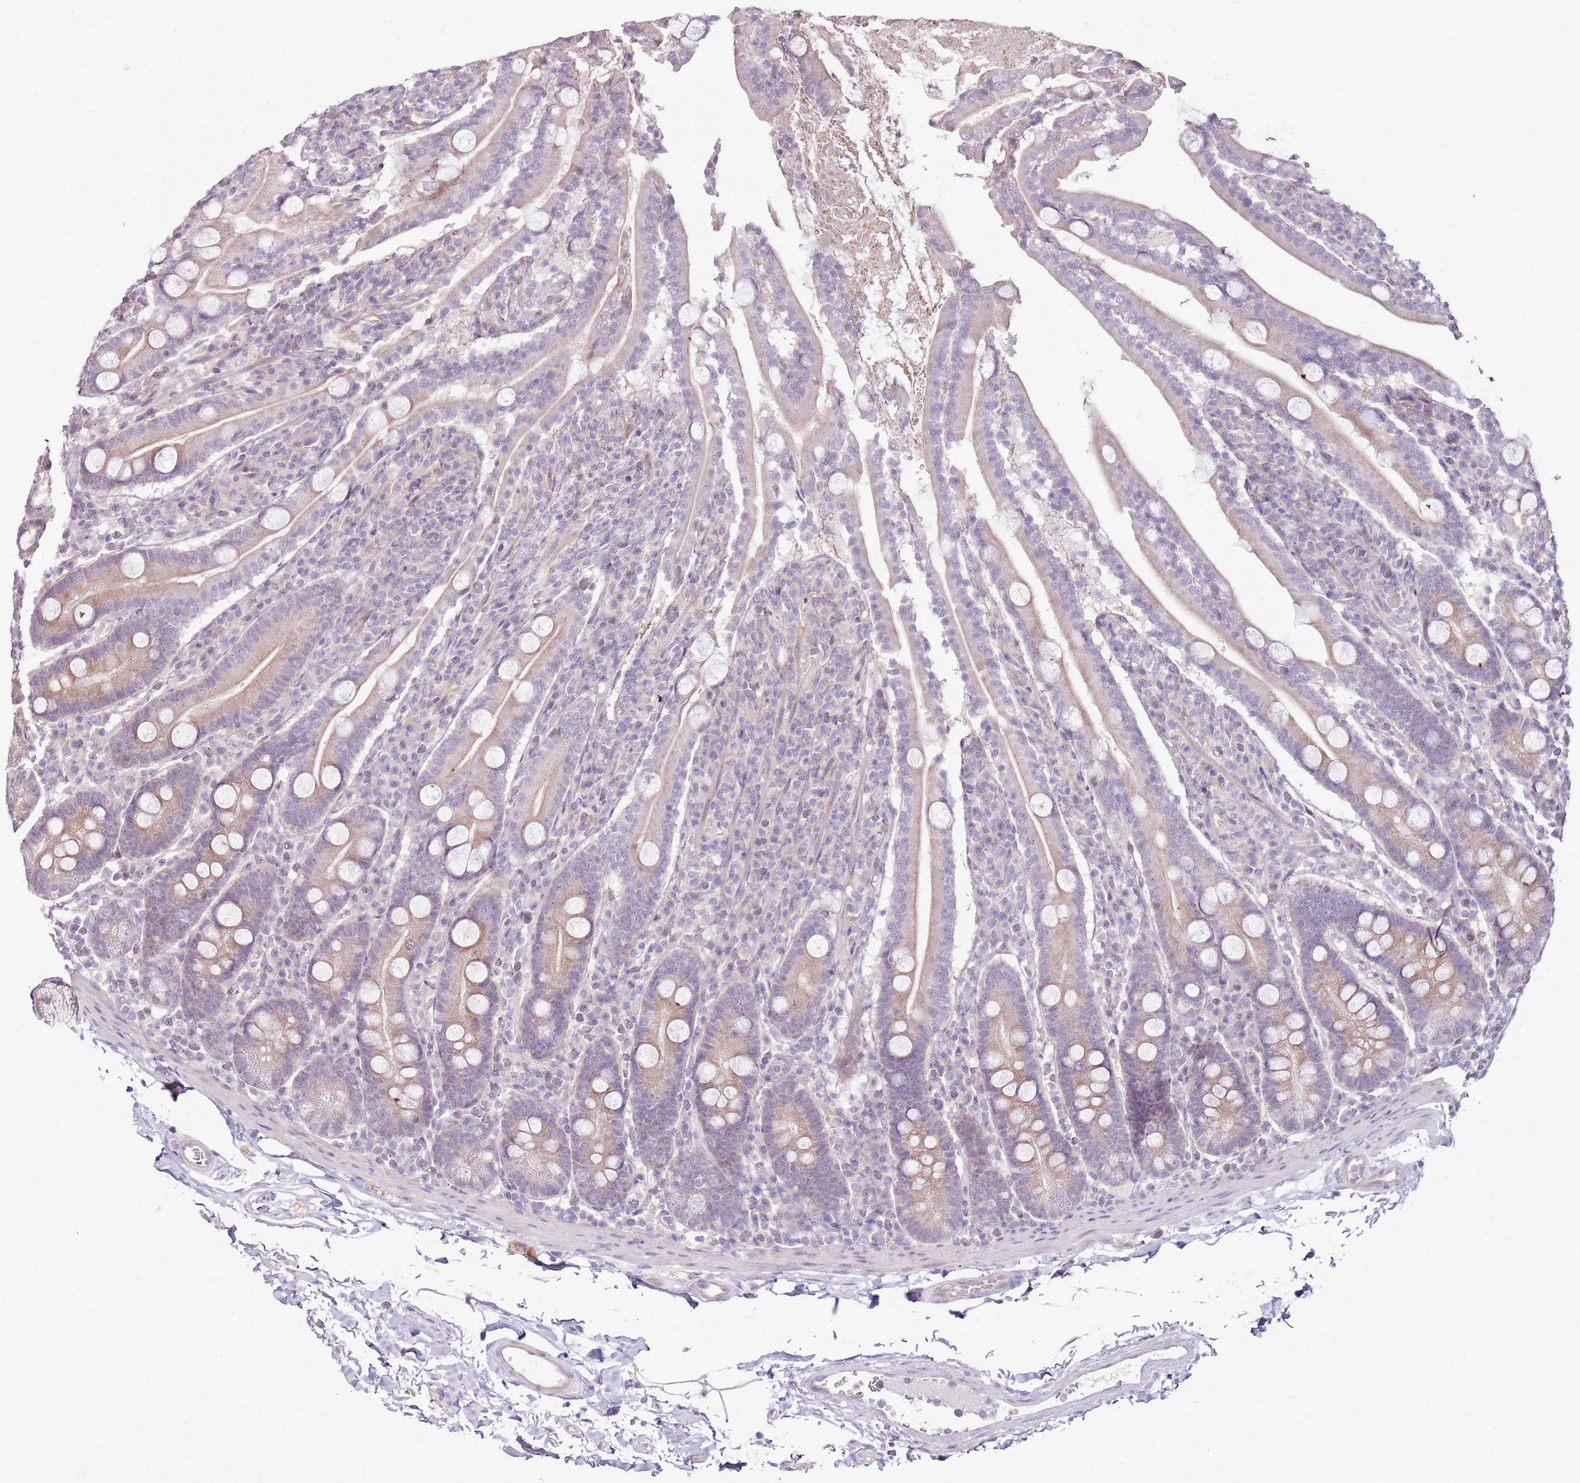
{"staining": {"intensity": "weak", "quantity": "25%-75%", "location": "cytoplasmic/membranous"}, "tissue": "duodenum", "cell_type": "Glandular cells", "image_type": "normal", "snomed": [{"axis": "morphology", "description": "Normal tissue, NOS"}, {"axis": "topography", "description": "Duodenum"}], "caption": "This photomicrograph demonstrates normal duodenum stained with immunohistochemistry to label a protein in brown. The cytoplasmic/membranous of glandular cells show weak positivity for the protein. Nuclei are counter-stained blue.", "gene": "UGGT2", "patient": {"sex": "male", "age": 35}}